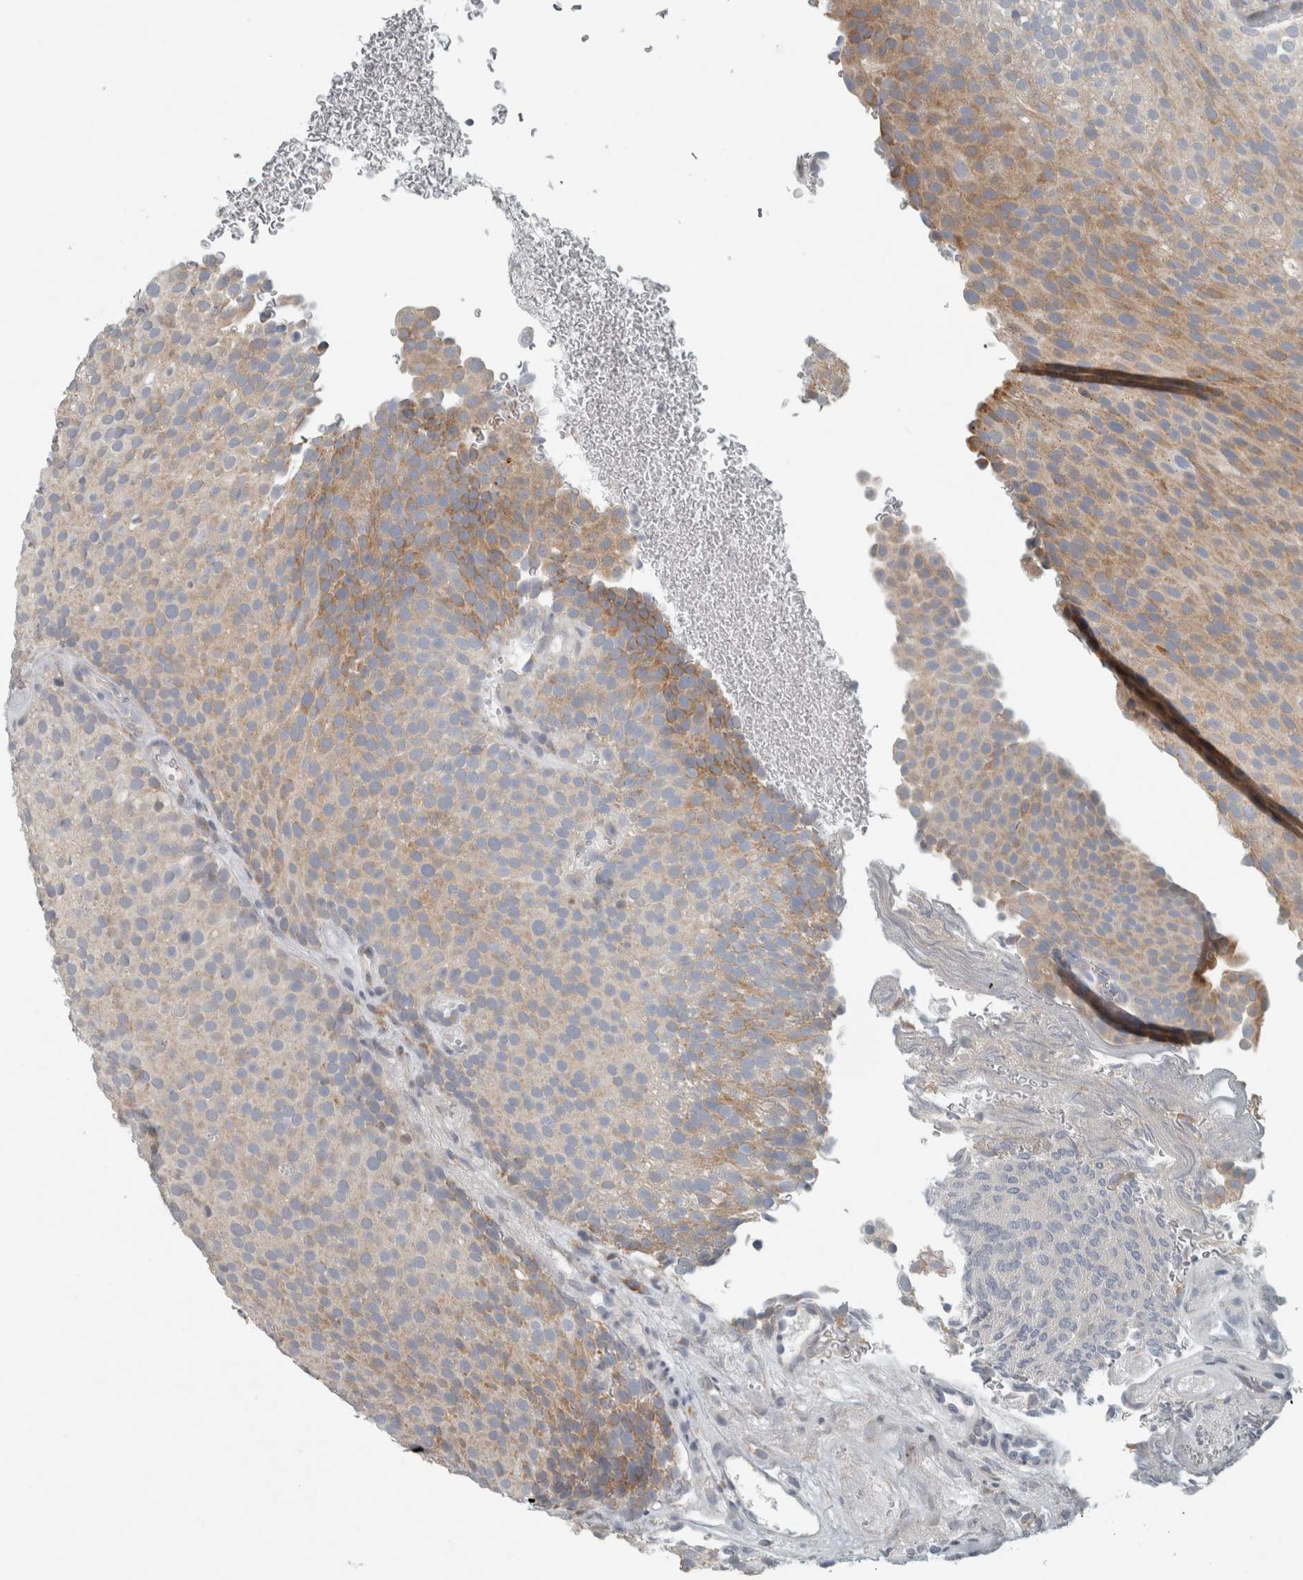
{"staining": {"intensity": "moderate", "quantity": "25%-75%", "location": "cytoplasmic/membranous"}, "tissue": "urothelial cancer", "cell_type": "Tumor cells", "image_type": "cancer", "snomed": [{"axis": "morphology", "description": "Urothelial carcinoma, Low grade"}, {"axis": "topography", "description": "Urinary bladder"}], "caption": "Protein staining reveals moderate cytoplasmic/membranous expression in about 25%-75% of tumor cells in urothelial cancer. The staining was performed using DAB, with brown indicating positive protein expression. Nuclei are stained blue with hematoxylin.", "gene": "KIF1C", "patient": {"sex": "male", "age": 78}}